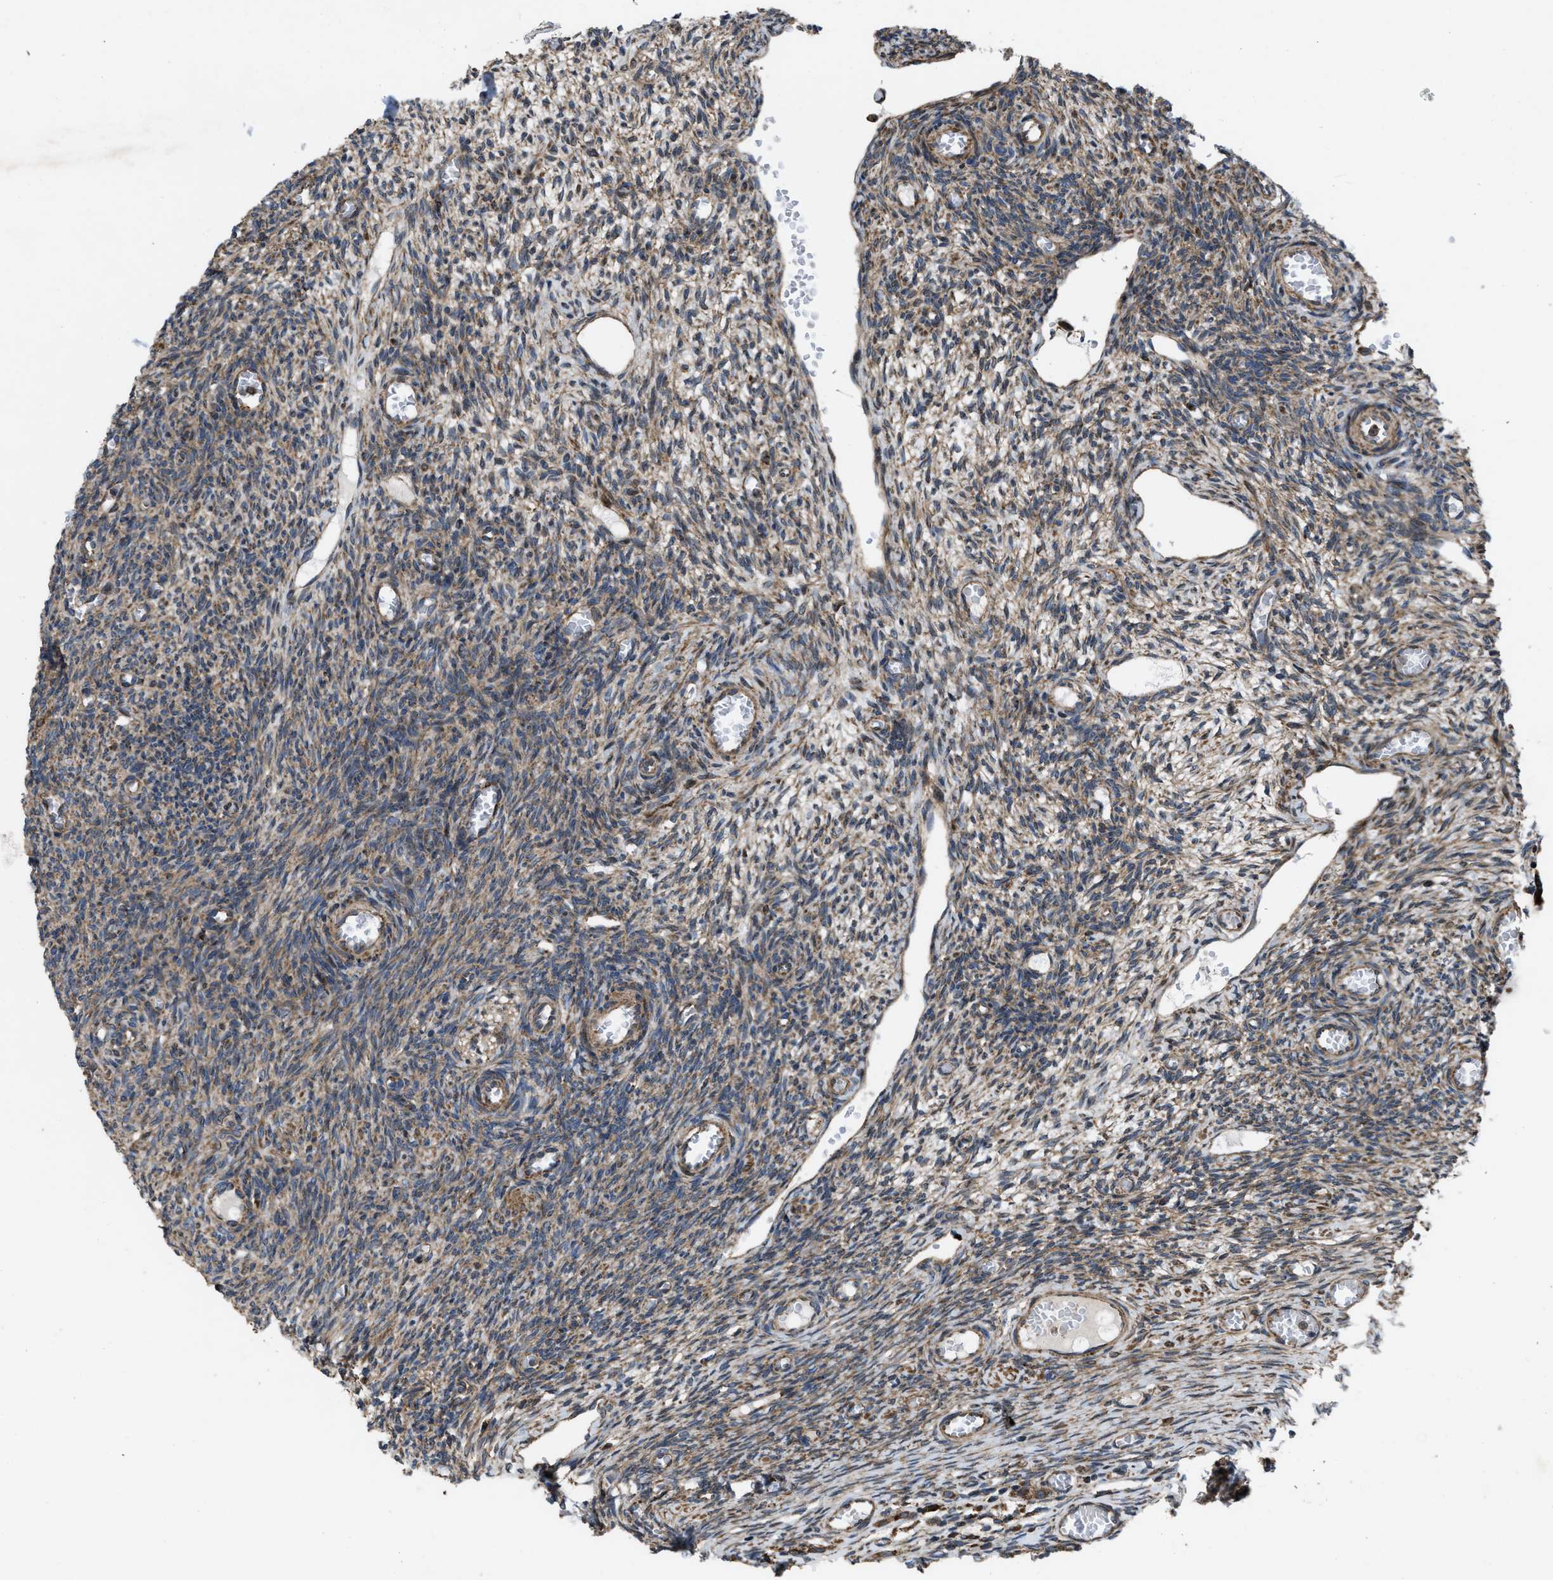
{"staining": {"intensity": "moderate", "quantity": ">75%", "location": "cytoplasmic/membranous"}, "tissue": "ovary", "cell_type": "Ovarian stroma cells", "image_type": "normal", "snomed": [{"axis": "morphology", "description": "Normal tissue, NOS"}, {"axis": "topography", "description": "Ovary"}], "caption": "Moderate cytoplasmic/membranous expression for a protein is appreciated in about >75% of ovarian stroma cells of unremarkable ovary using immunohistochemistry (IHC).", "gene": "PER3", "patient": {"sex": "female", "age": 27}}